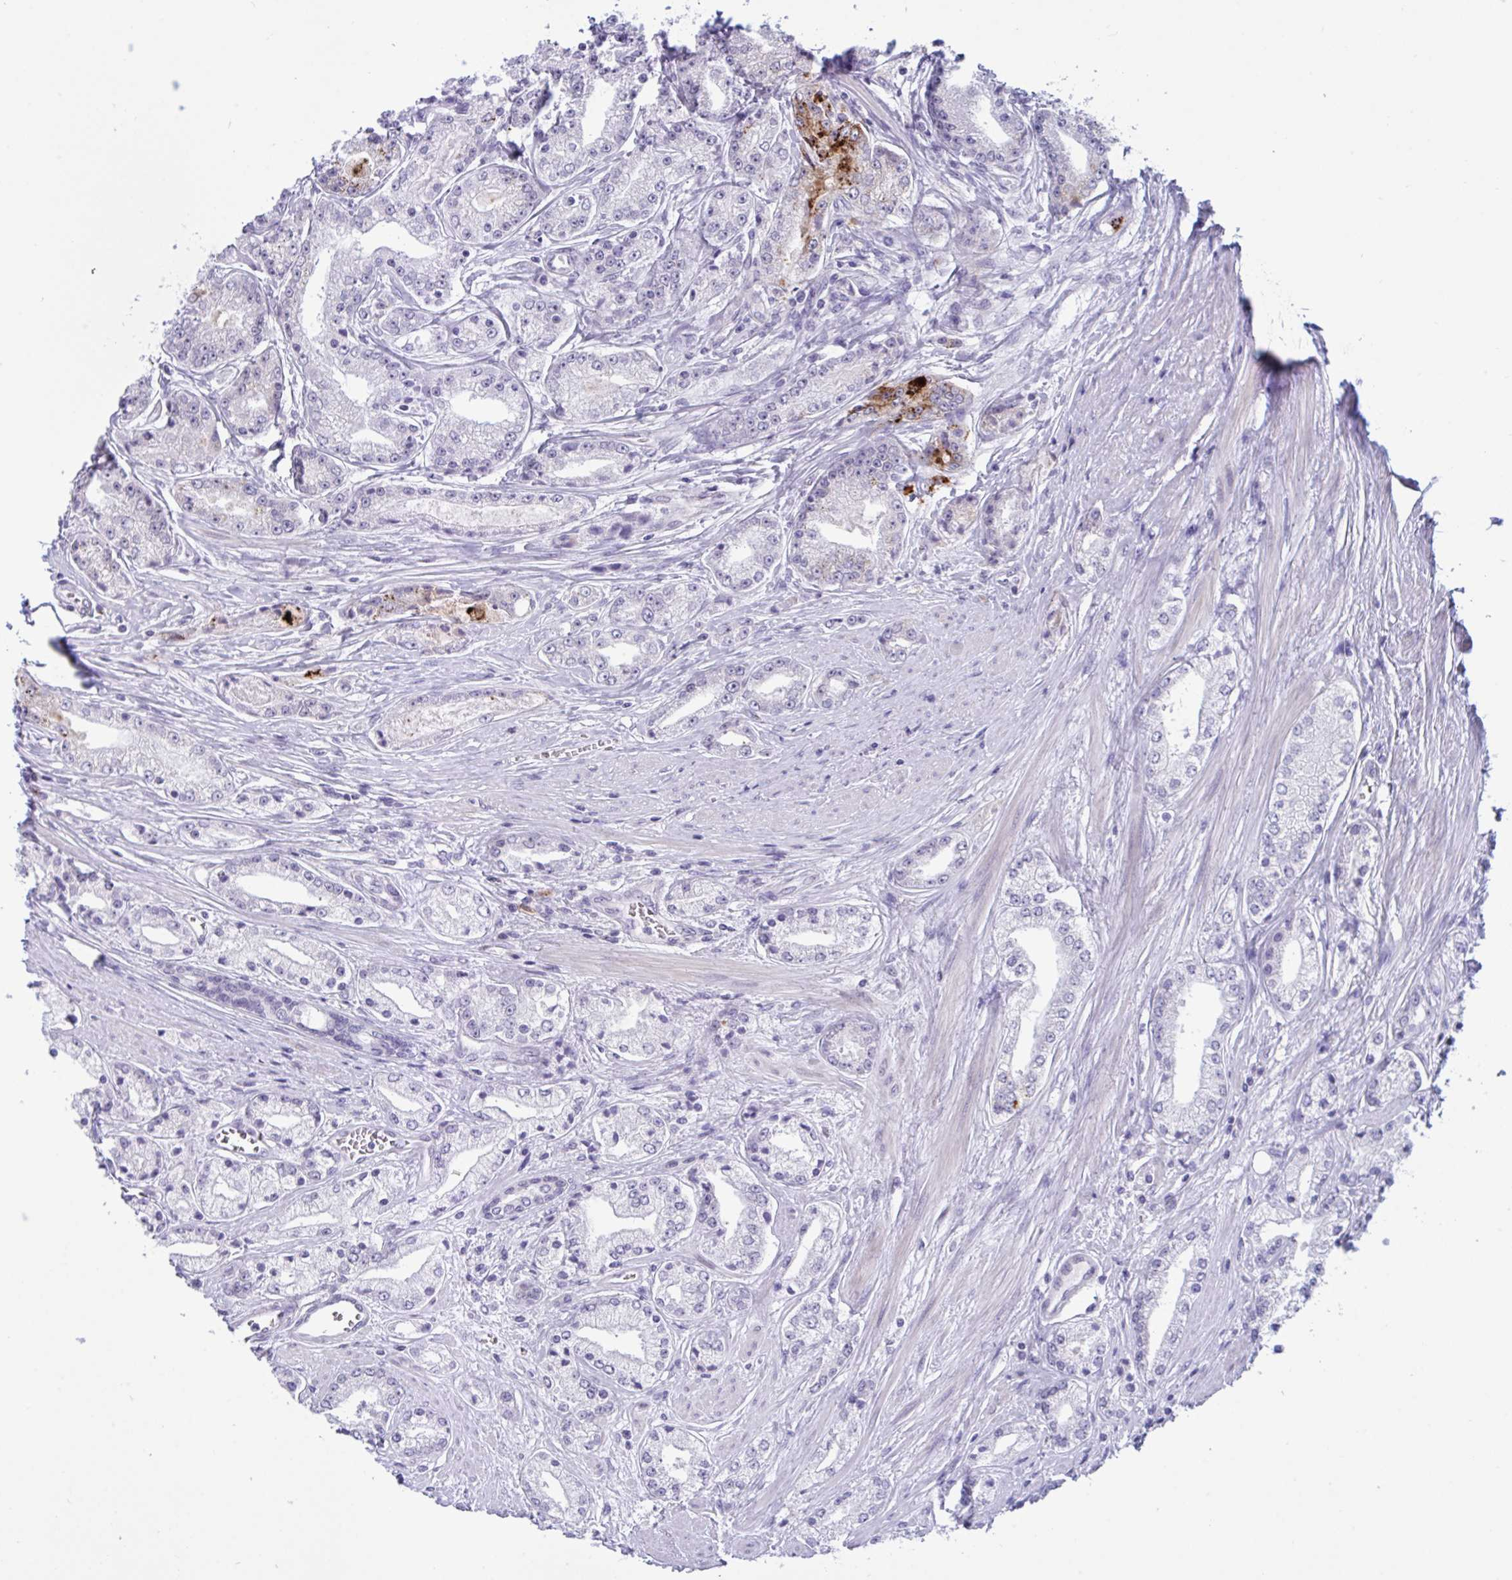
{"staining": {"intensity": "strong", "quantity": "<25%", "location": "cytoplasmic/membranous"}, "tissue": "prostate cancer", "cell_type": "Tumor cells", "image_type": "cancer", "snomed": [{"axis": "morphology", "description": "Adenocarcinoma, High grade"}, {"axis": "topography", "description": "Prostate"}], "caption": "Prostate cancer stained for a protein (brown) reveals strong cytoplasmic/membranous positive staining in approximately <25% of tumor cells.", "gene": "DOCK11", "patient": {"sex": "male", "age": 66}}